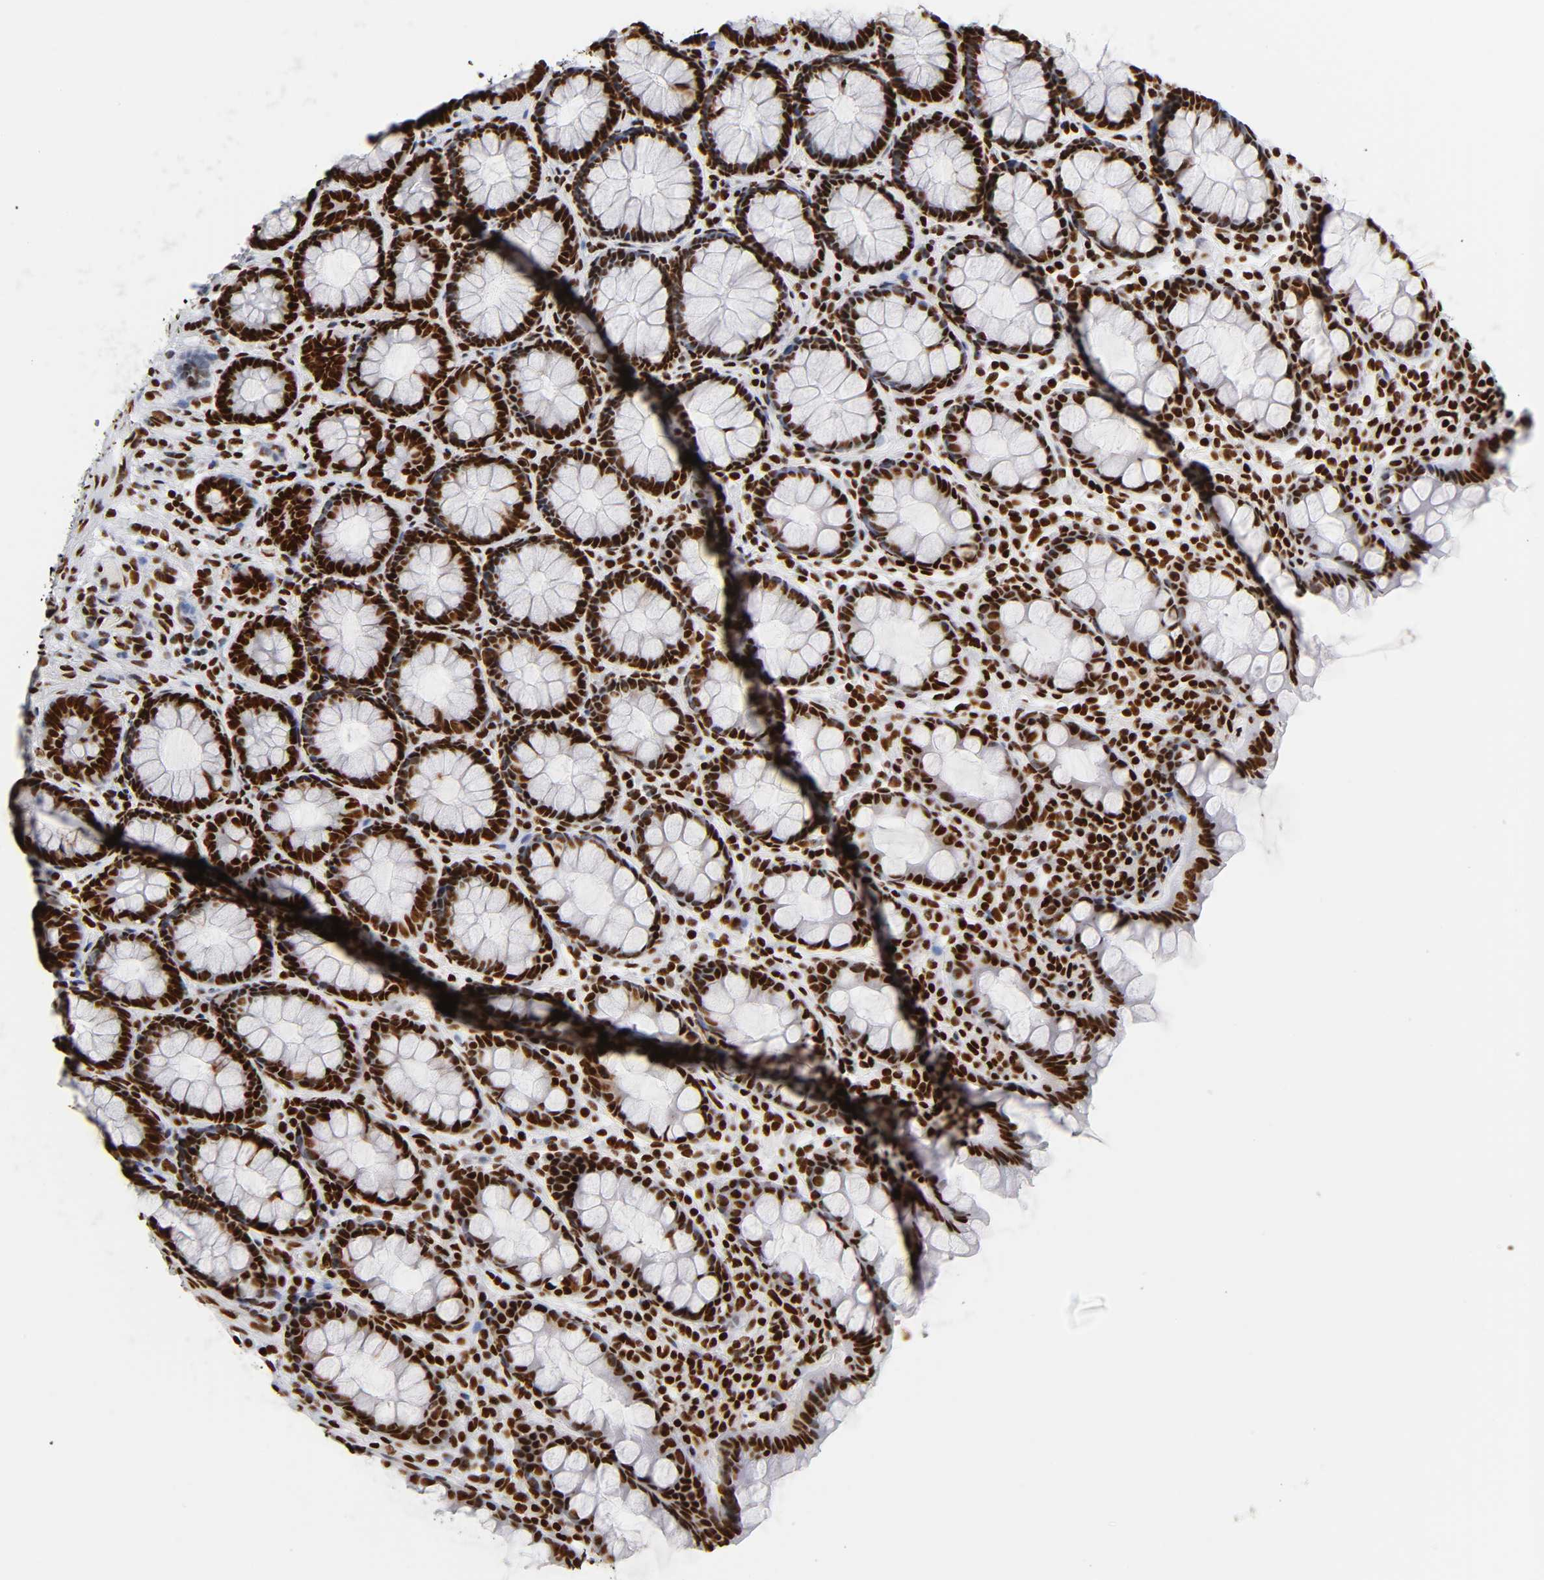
{"staining": {"intensity": "strong", "quantity": ">75%", "location": "nuclear"}, "tissue": "rectum", "cell_type": "Glandular cells", "image_type": "normal", "snomed": [{"axis": "morphology", "description": "Normal tissue, NOS"}, {"axis": "topography", "description": "Rectum"}], "caption": "Immunohistochemical staining of unremarkable human rectum shows high levels of strong nuclear expression in about >75% of glandular cells. Immunohistochemistry (ihc) stains the protein in brown and the nuclei are stained blue.", "gene": "XRCC6", "patient": {"sex": "male", "age": 92}}